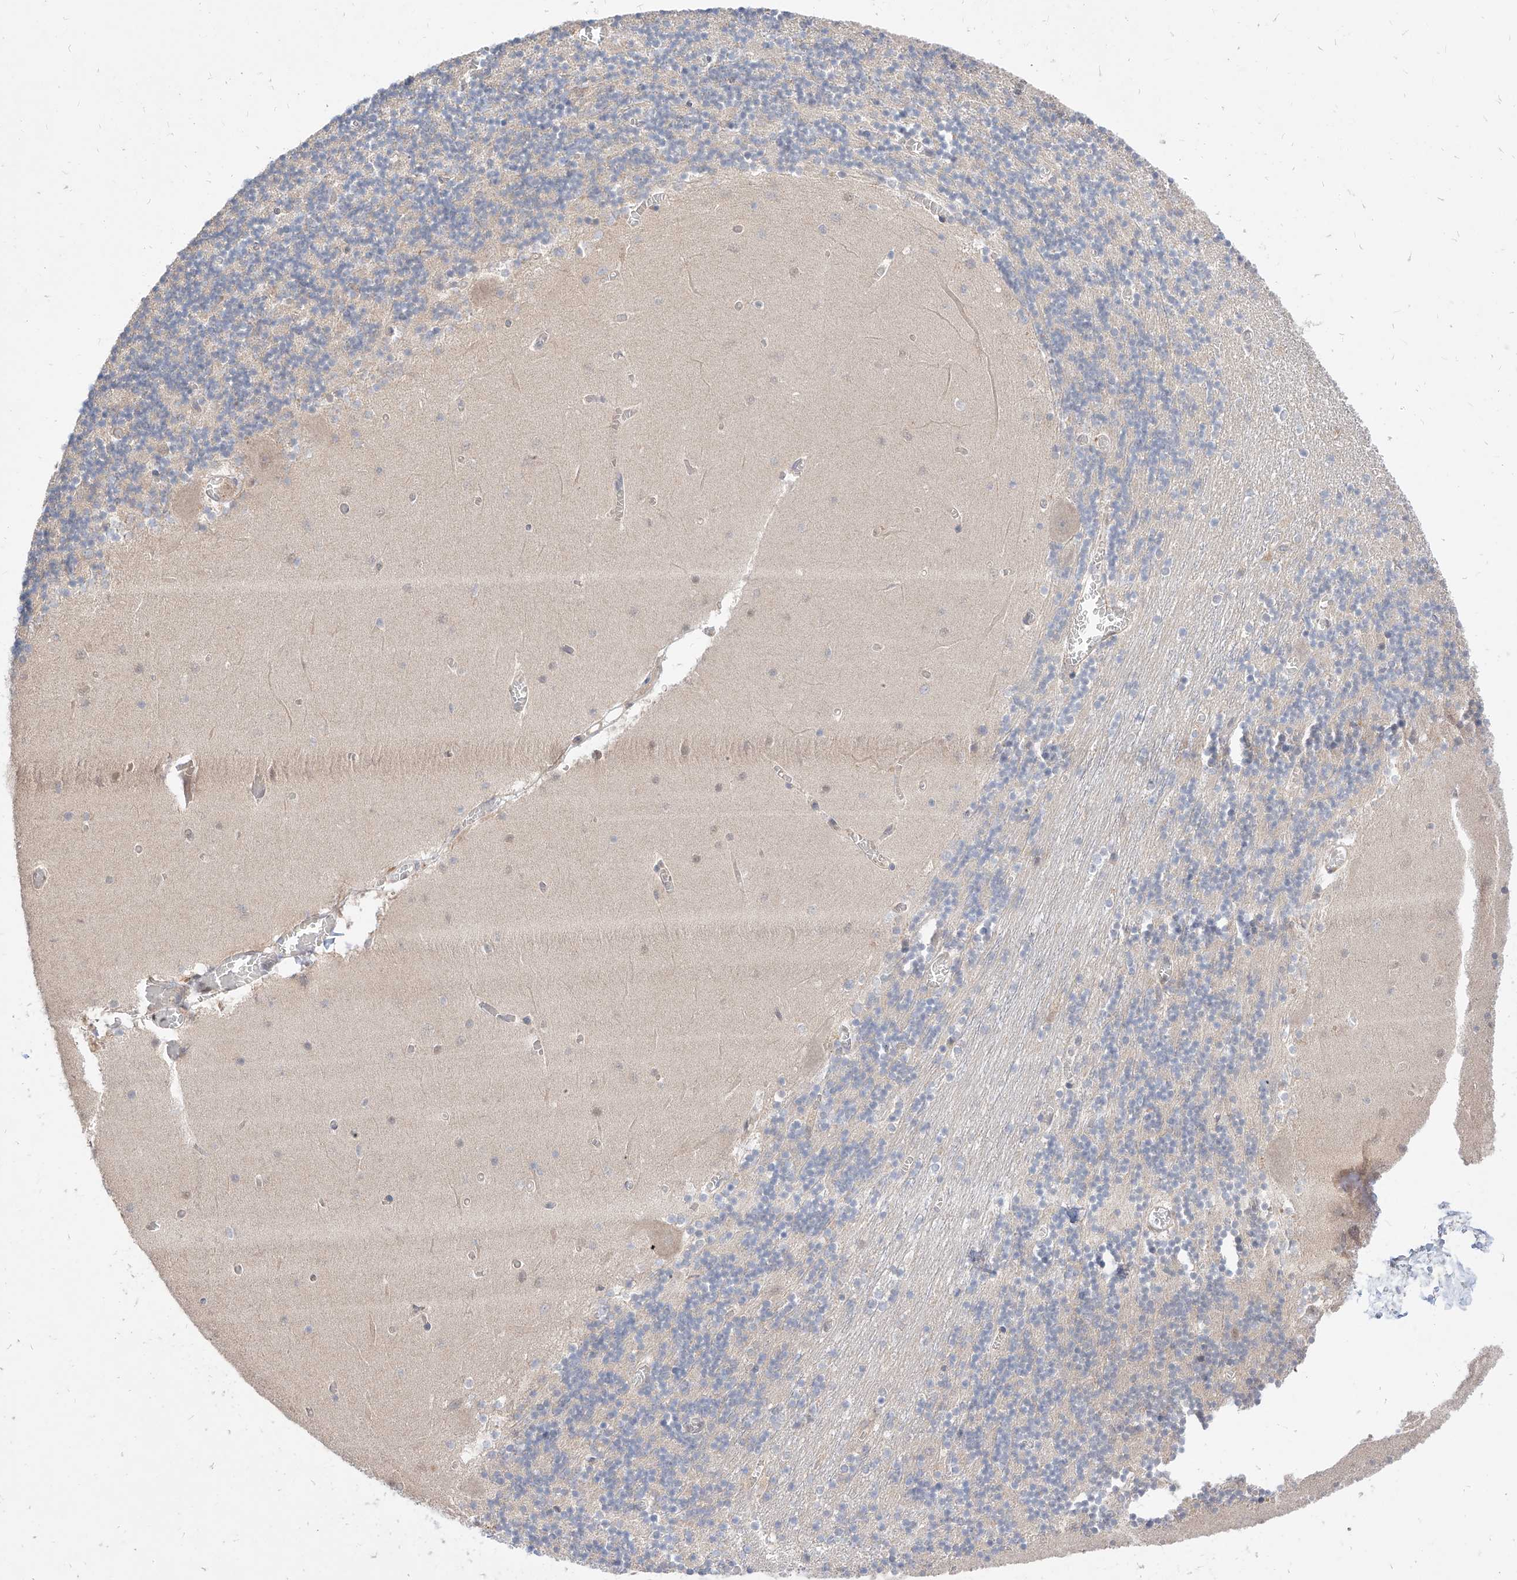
{"staining": {"intensity": "negative", "quantity": "none", "location": "none"}, "tissue": "cerebellum", "cell_type": "Cells in granular layer", "image_type": "normal", "snomed": [{"axis": "morphology", "description": "Normal tissue, NOS"}, {"axis": "topography", "description": "Cerebellum"}], "caption": "A high-resolution photomicrograph shows immunohistochemistry (IHC) staining of normal cerebellum, which demonstrates no significant positivity in cells in granular layer. The staining was performed using DAB (3,3'-diaminobenzidine) to visualize the protein expression in brown, while the nuclei were stained in blue with hematoxylin (Magnification: 20x).", "gene": "TSNAX", "patient": {"sex": "female", "age": 28}}